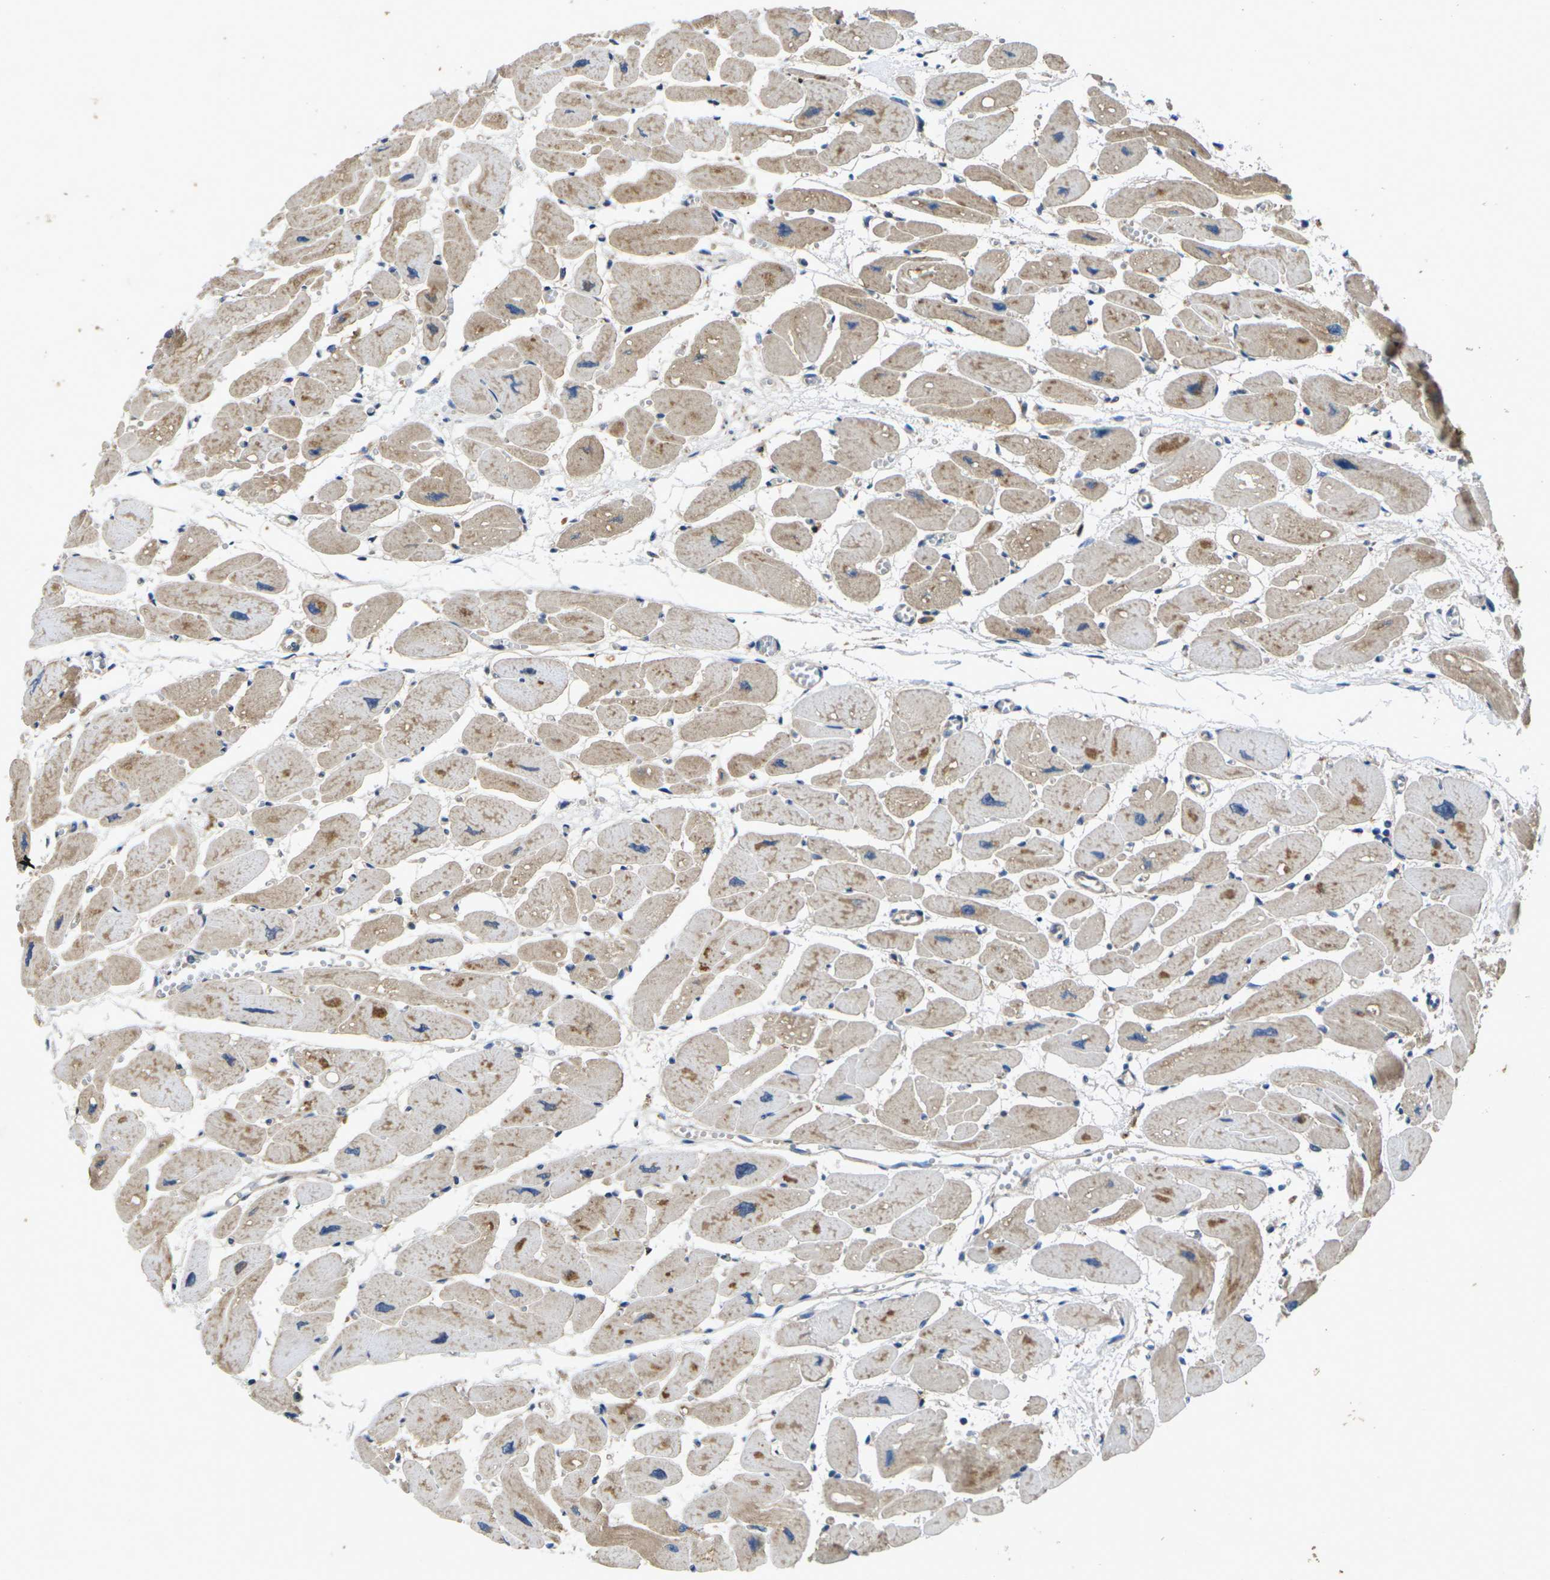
{"staining": {"intensity": "moderate", "quantity": ">75%", "location": "cytoplasmic/membranous"}, "tissue": "heart muscle", "cell_type": "Cardiomyocytes", "image_type": "normal", "snomed": [{"axis": "morphology", "description": "Normal tissue, NOS"}, {"axis": "topography", "description": "Heart"}], "caption": "A histopathology image showing moderate cytoplasmic/membranous expression in approximately >75% of cardiomyocytes in normal heart muscle, as visualized by brown immunohistochemical staining.", "gene": "KIF1B", "patient": {"sex": "female", "age": 54}}